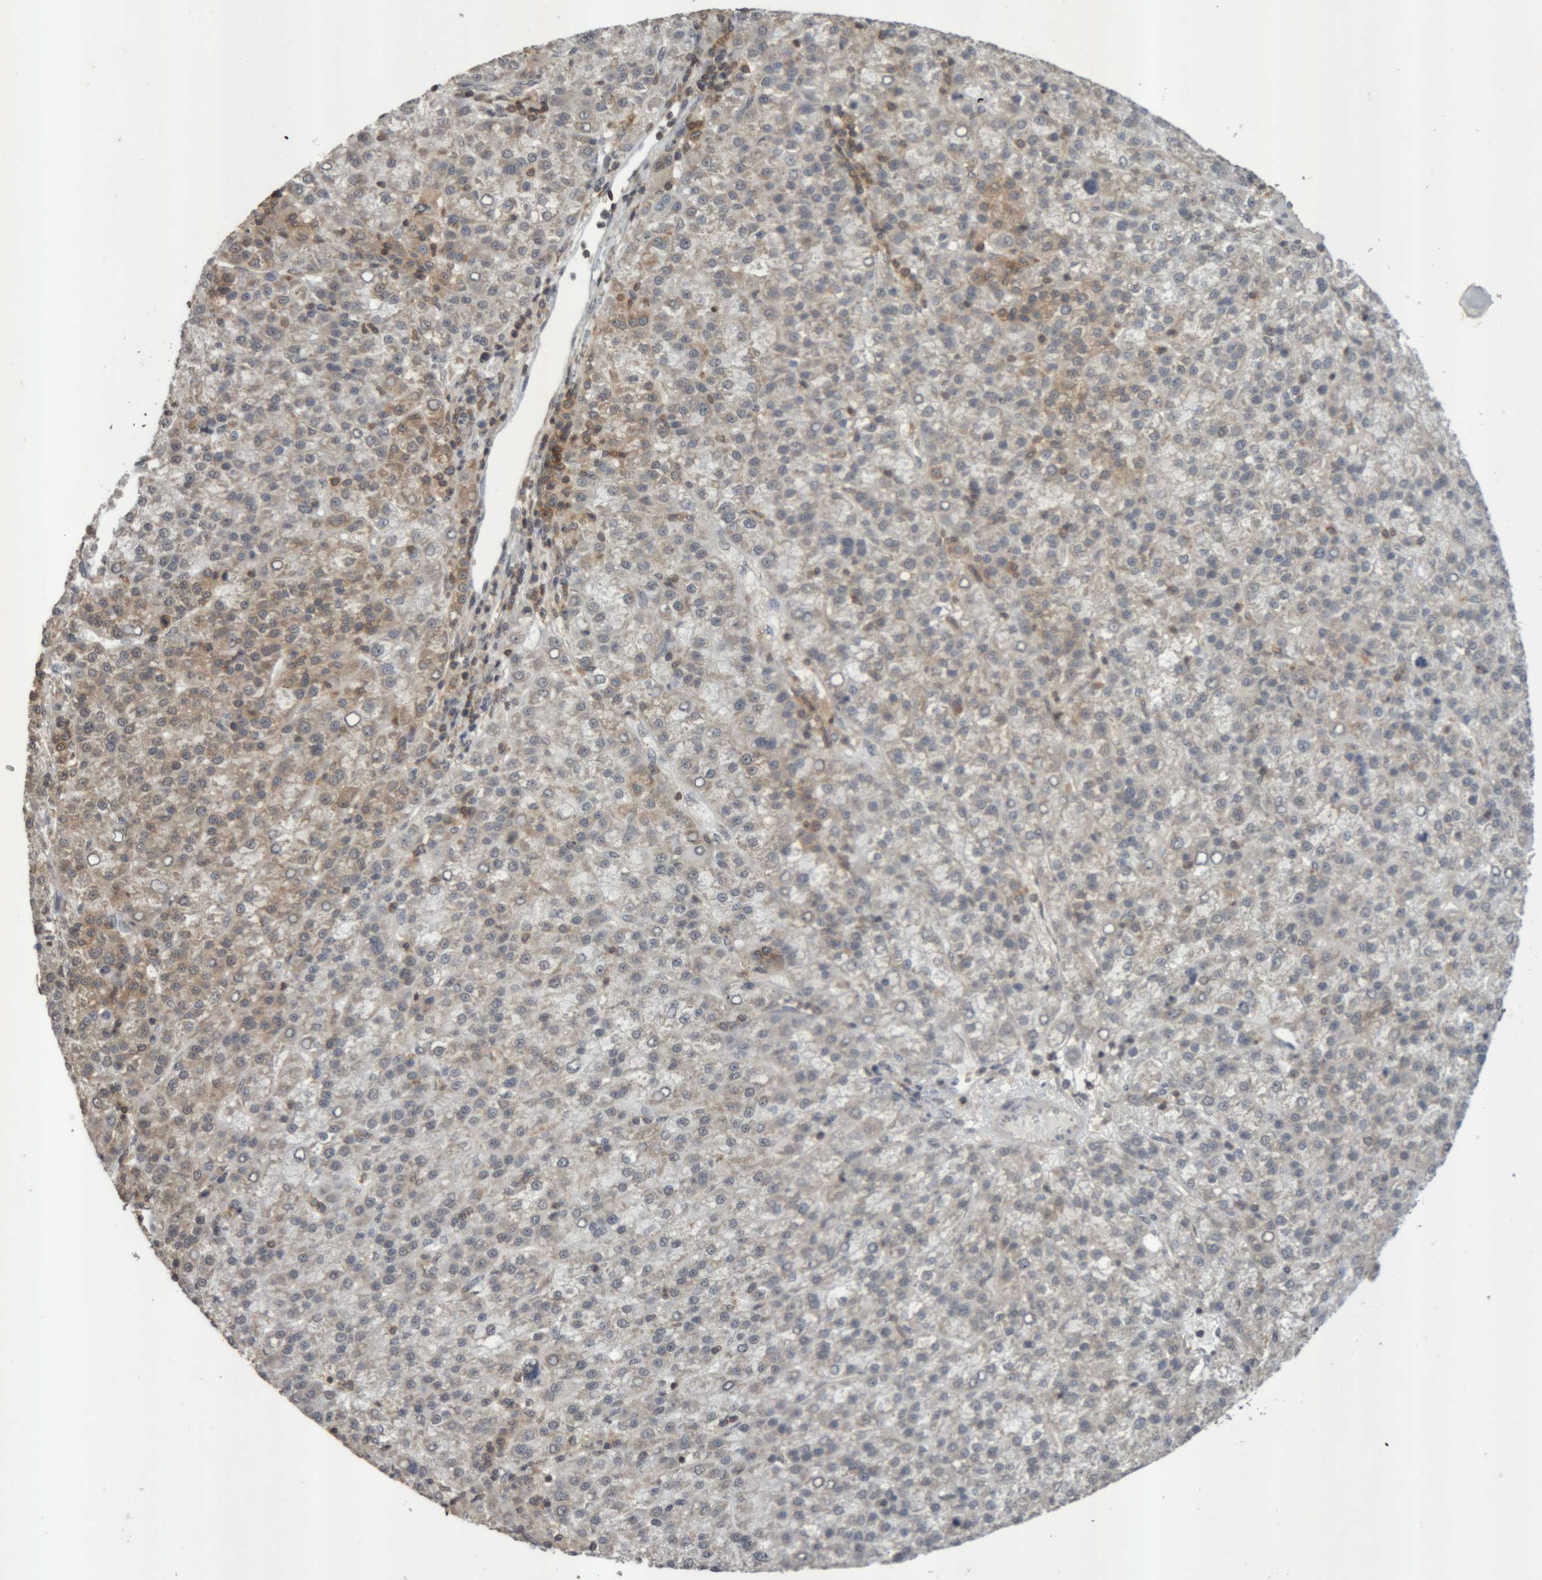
{"staining": {"intensity": "weak", "quantity": "<25%", "location": "cytoplasmic/membranous"}, "tissue": "liver cancer", "cell_type": "Tumor cells", "image_type": "cancer", "snomed": [{"axis": "morphology", "description": "Carcinoma, Hepatocellular, NOS"}, {"axis": "topography", "description": "Liver"}], "caption": "A high-resolution photomicrograph shows IHC staining of liver hepatocellular carcinoma, which reveals no significant expression in tumor cells. (Brightfield microscopy of DAB (3,3'-diaminobenzidine) IHC at high magnification).", "gene": "NFATC2", "patient": {"sex": "female", "age": 58}}